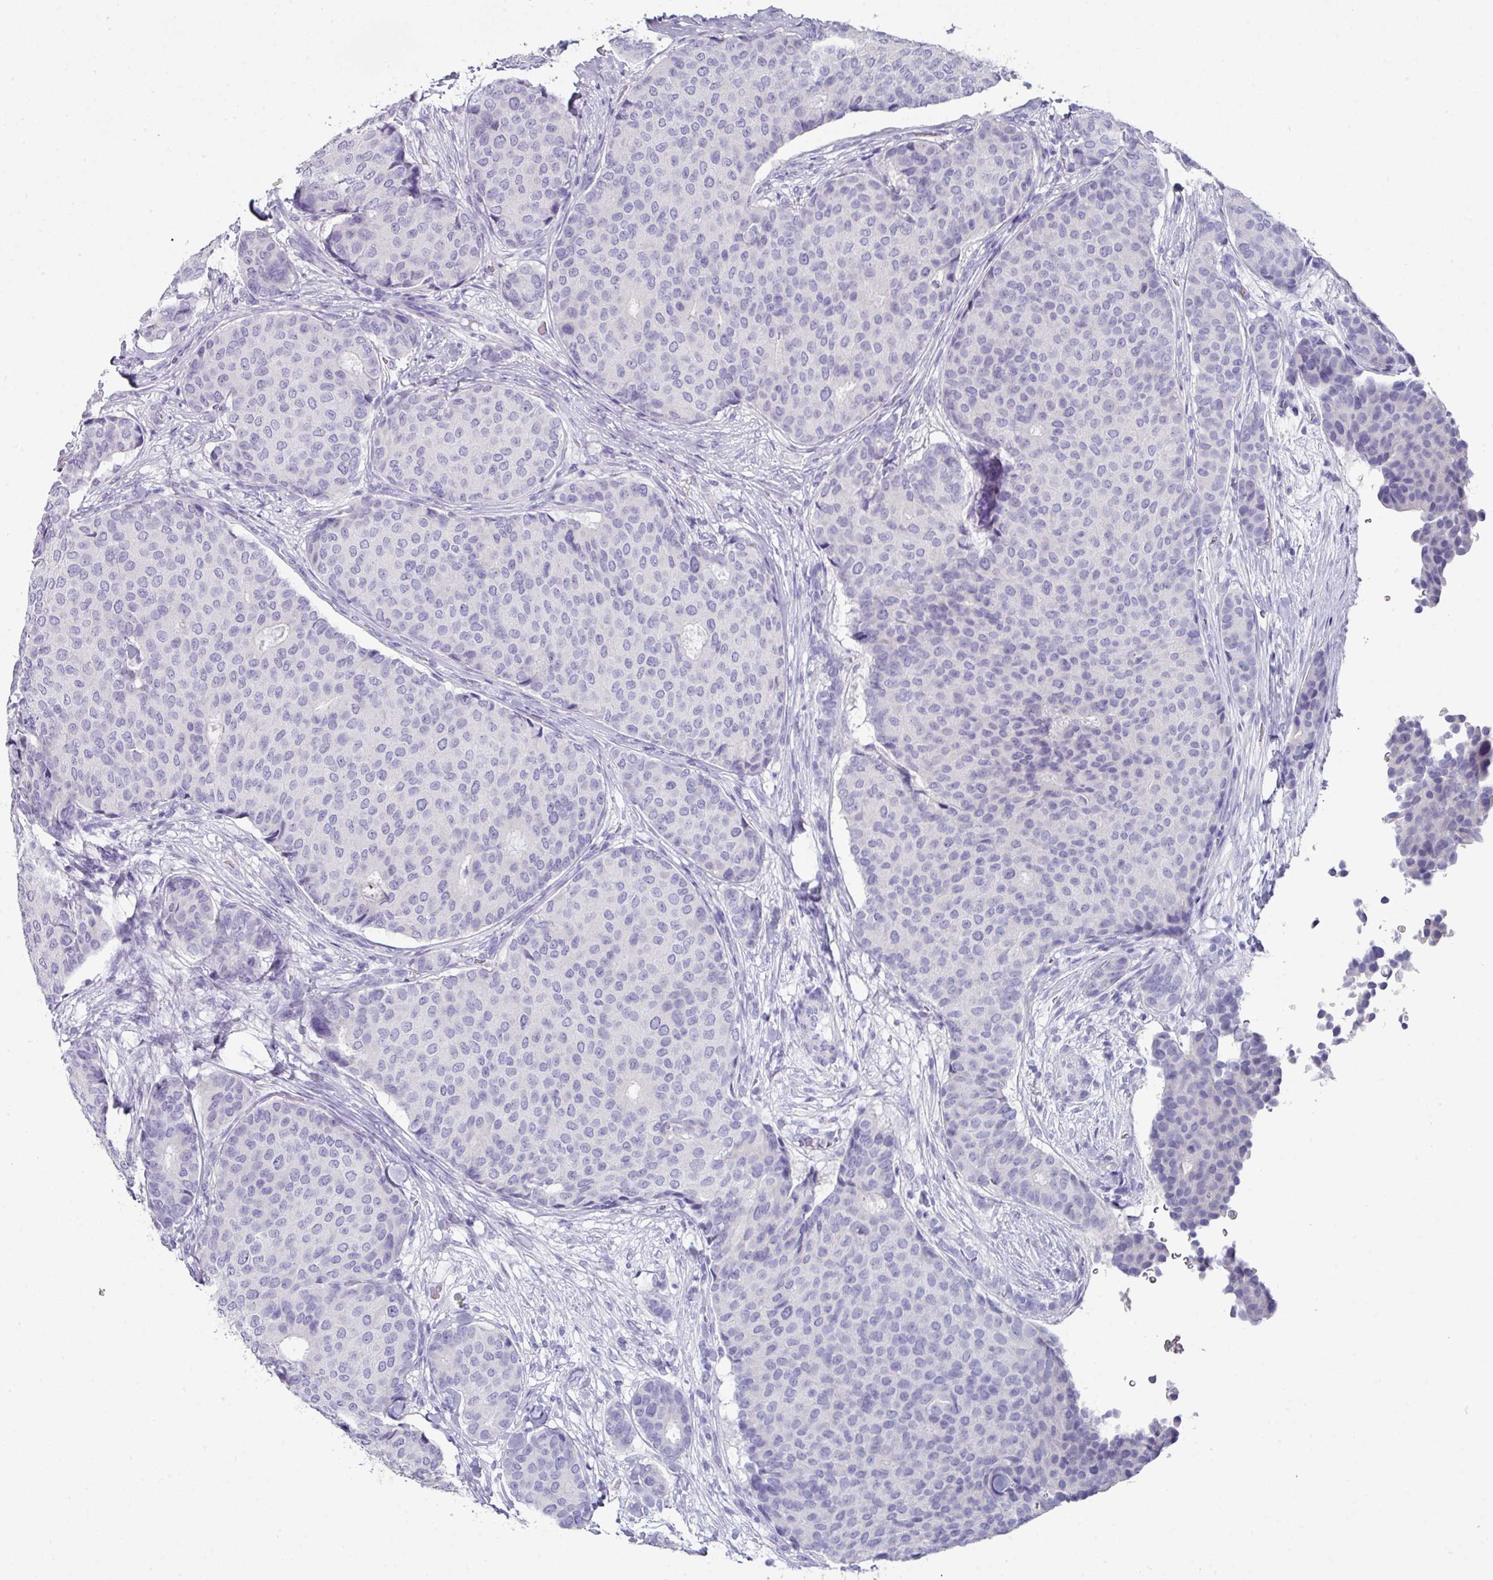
{"staining": {"intensity": "negative", "quantity": "none", "location": "none"}, "tissue": "breast cancer", "cell_type": "Tumor cells", "image_type": "cancer", "snomed": [{"axis": "morphology", "description": "Duct carcinoma"}, {"axis": "topography", "description": "Breast"}], "caption": "Immunohistochemistry of human infiltrating ductal carcinoma (breast) demonstrates no expression in tumor cells.", "gene": "PEX10", "patient": {"sex": "female", "age": 75}}